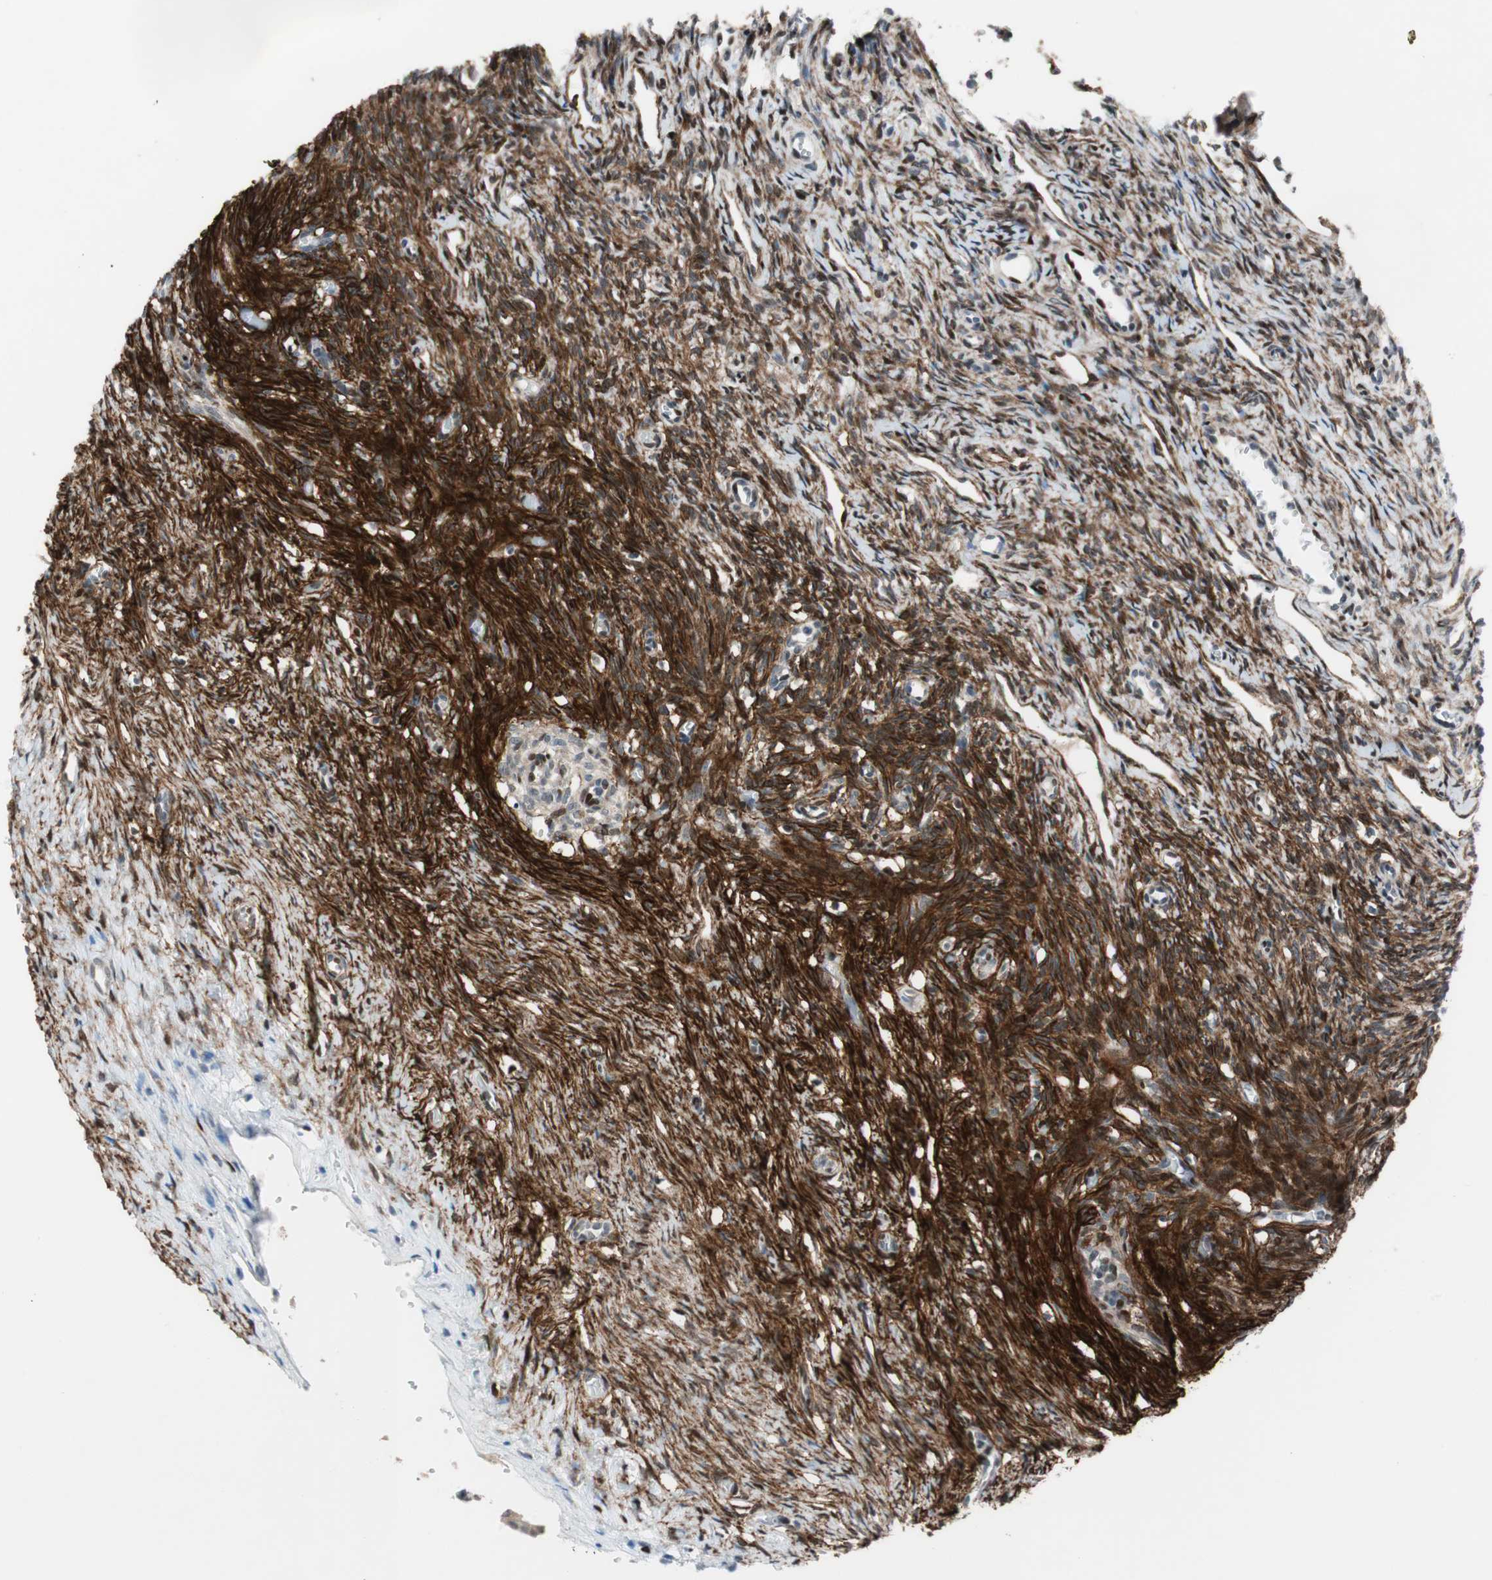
{"staining": {"intensity": "negative", "quantity": "none", "location": "none"}, "tissue": "ovary", "cell_type": "Follicle cells", "image_type": "normal", "snomed": [{"axis": "morphology", "description": "Normal tissue, NOS"}, {"axis": "topography", "description": "Ovary"}], "caption": "This is a micrograph of IHC staining of normal ovary, which shows no positivity in follicle cells.", "gene": "FBXO44", "patient": {"sex": "female", "age": 33}}